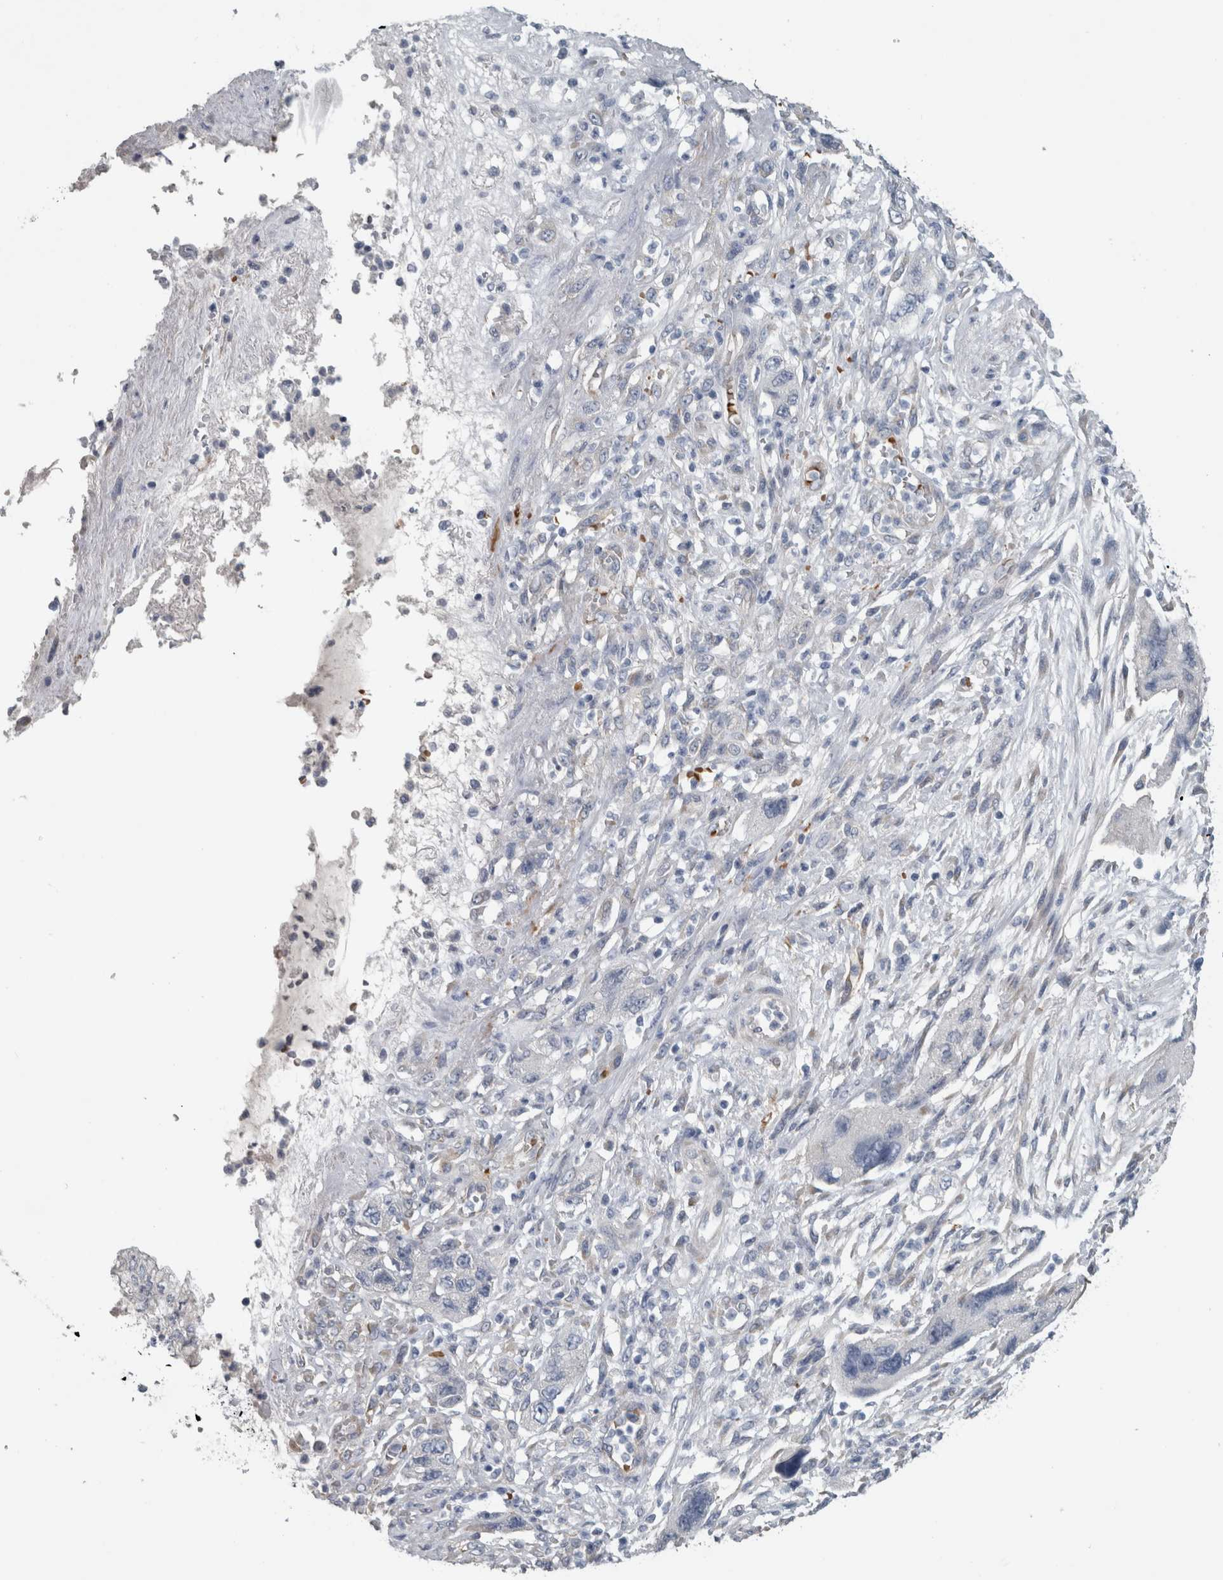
{"staining": {"intensity": "negative", "quantity": "none", "location": "none"}, "tissue": "pancreatic cancer", "cell_type": "Tumor cells", "image_type": "cancer", "snomed": [{"axis": "morphology", "description": "Adenocarcinoma, NOS"}, {"axis": "topography", "description": "Pancreas"}], "caption": "Immunohistochemistry photomicrograph of human pancreatic cancer stained for a protein (brown), which displays no positivity in tumor cells.", "gene": "SH3GL2", "patient": {"sex": "female", "age": 73}}